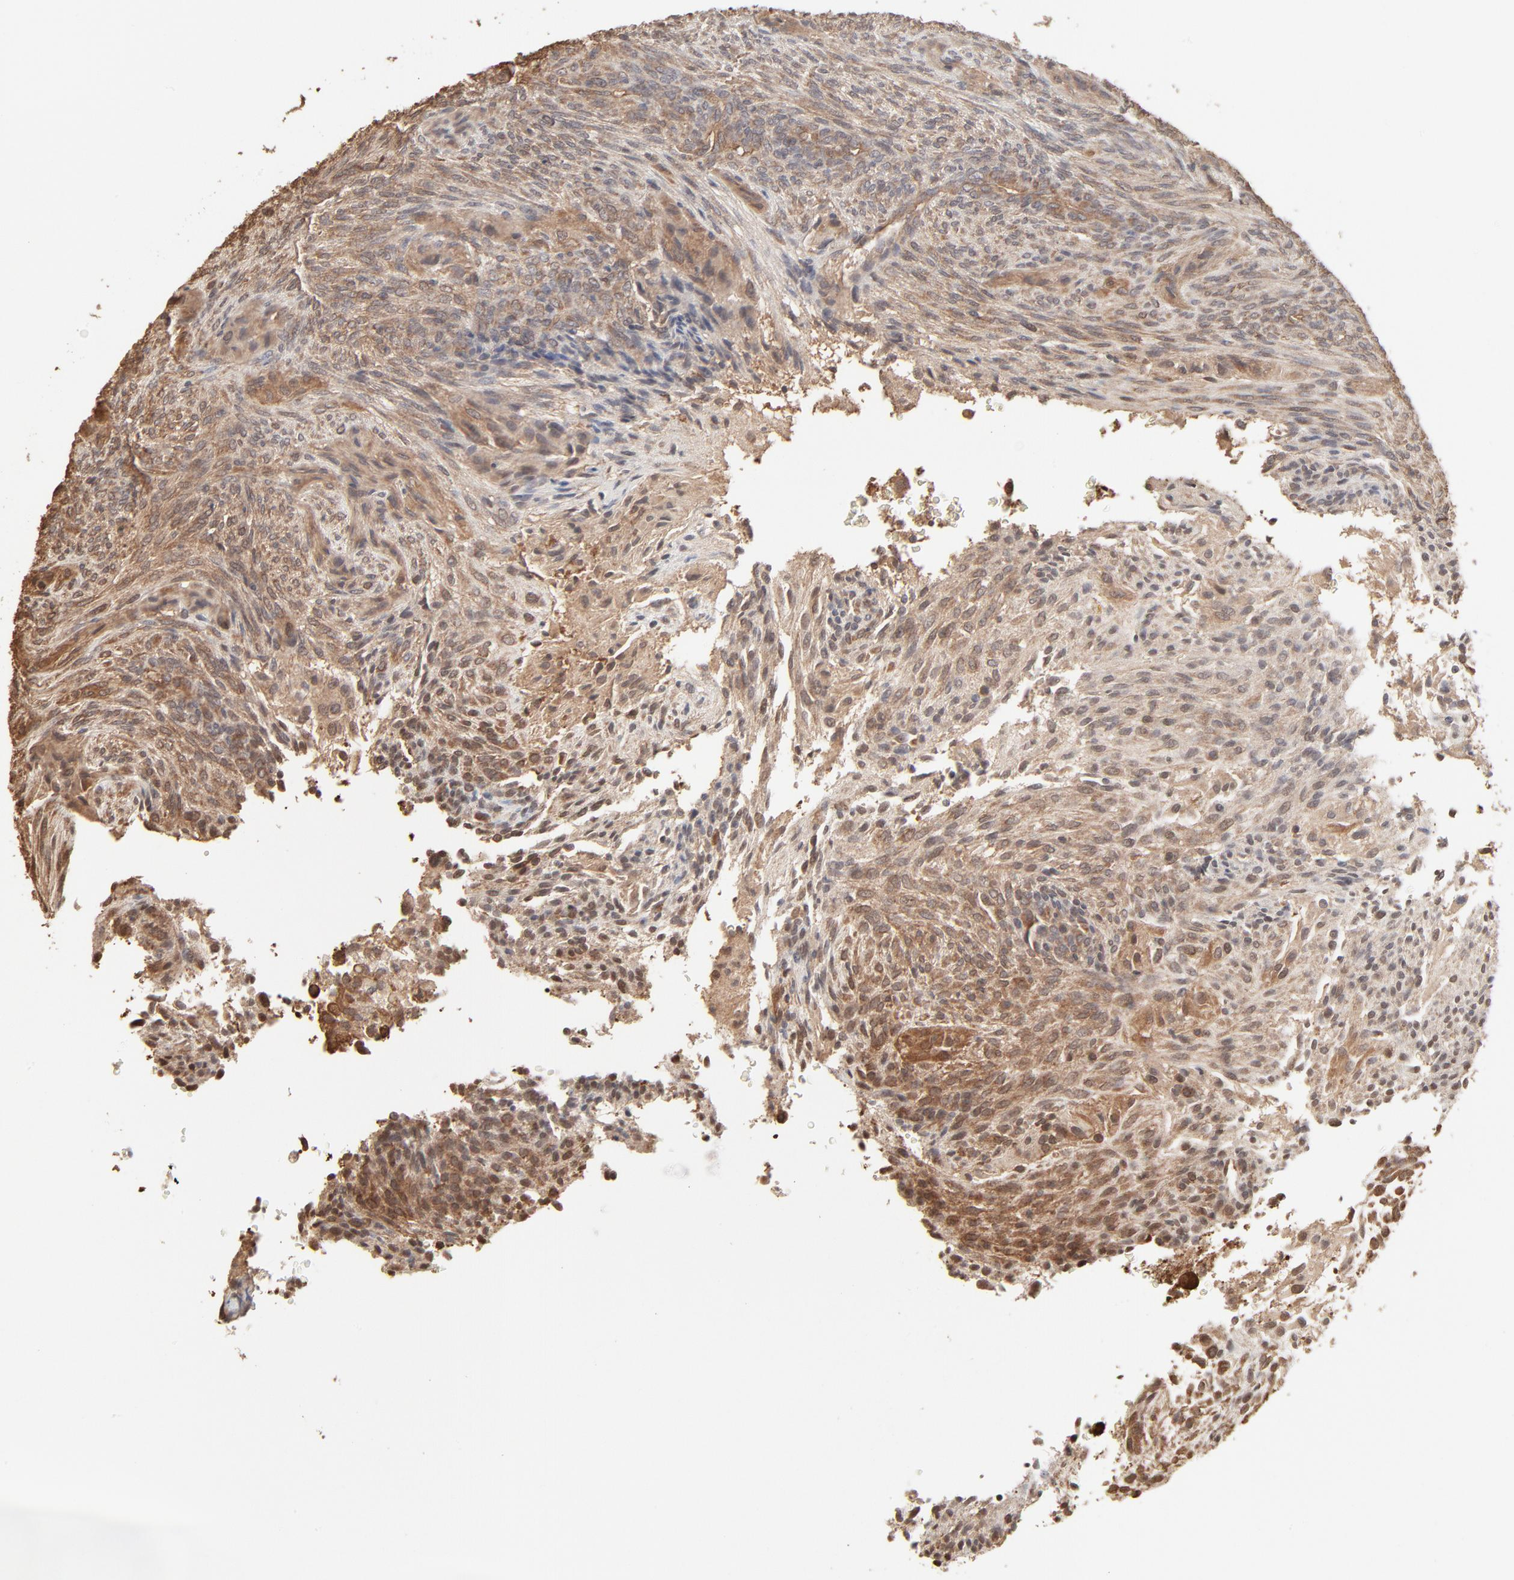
{"staining": {"intensity": "moderate", "quantity": ">75%", "location": "cytoplasmic/membranous"}, "tissue": "glioma", "cell_type": "Tumor cells", "image_type": "cancer", "snomed": [{"axis": "morphology", "description": "Glioma, malignant, High grade"}, {"axis": "topography", "description": "Cerebral cortex"}], "caption": "High-magnification brightfield microscopy of glioma stained with DAB (3,3'-diaminobenzidine) (brown) and counterstained with hematoxylin (blue). tumor cells exhibit moderate cytoplasmic/membranous positivity is seen in about>75% of cells.", "gene": "PPP2CA", "patient": {"sex": "female", "age": 55}}